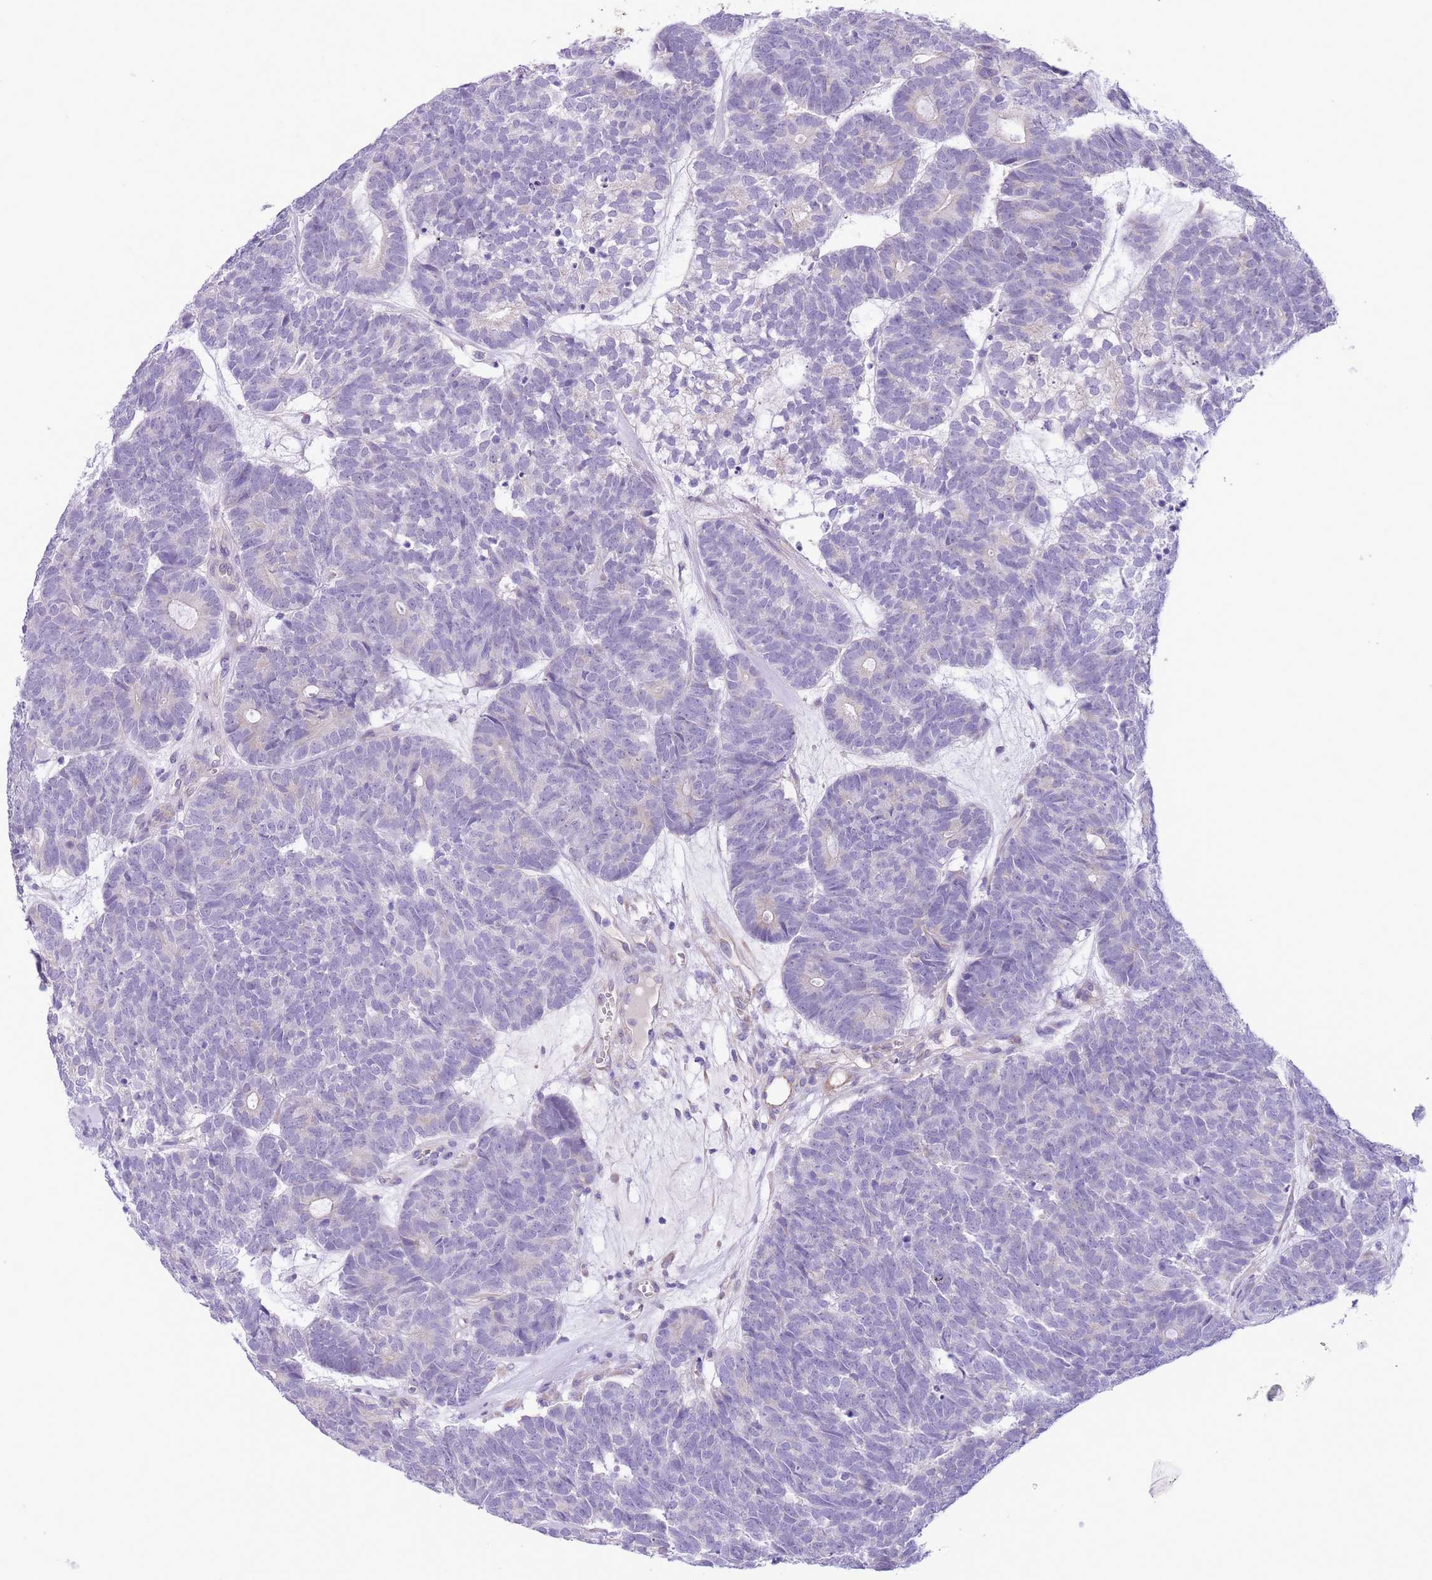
{"staining": {"intensity": "negative", "quantity": "none", "location": "none"}, "tissue": "head and neck cancer", "cell_type": "Tumor cells", "image_type": "cancer", "snomed": [{"axis": "morphology", "description": "Adenocarcinoma, NOS"}, {"axis": "topography", "description": "Head-Neck"}], "caption": "Immunohistochemistry (IHC) image of neoplastic tissue: human head and neck cancer stained with DAB shows no significant protein positivity in tumor cells. (DAB (3,3'-diaminobenzidine) IHC with hematoxylin counter stain).", "gene": "WWOX", "patient": {"sex": "female", "age": 81}}